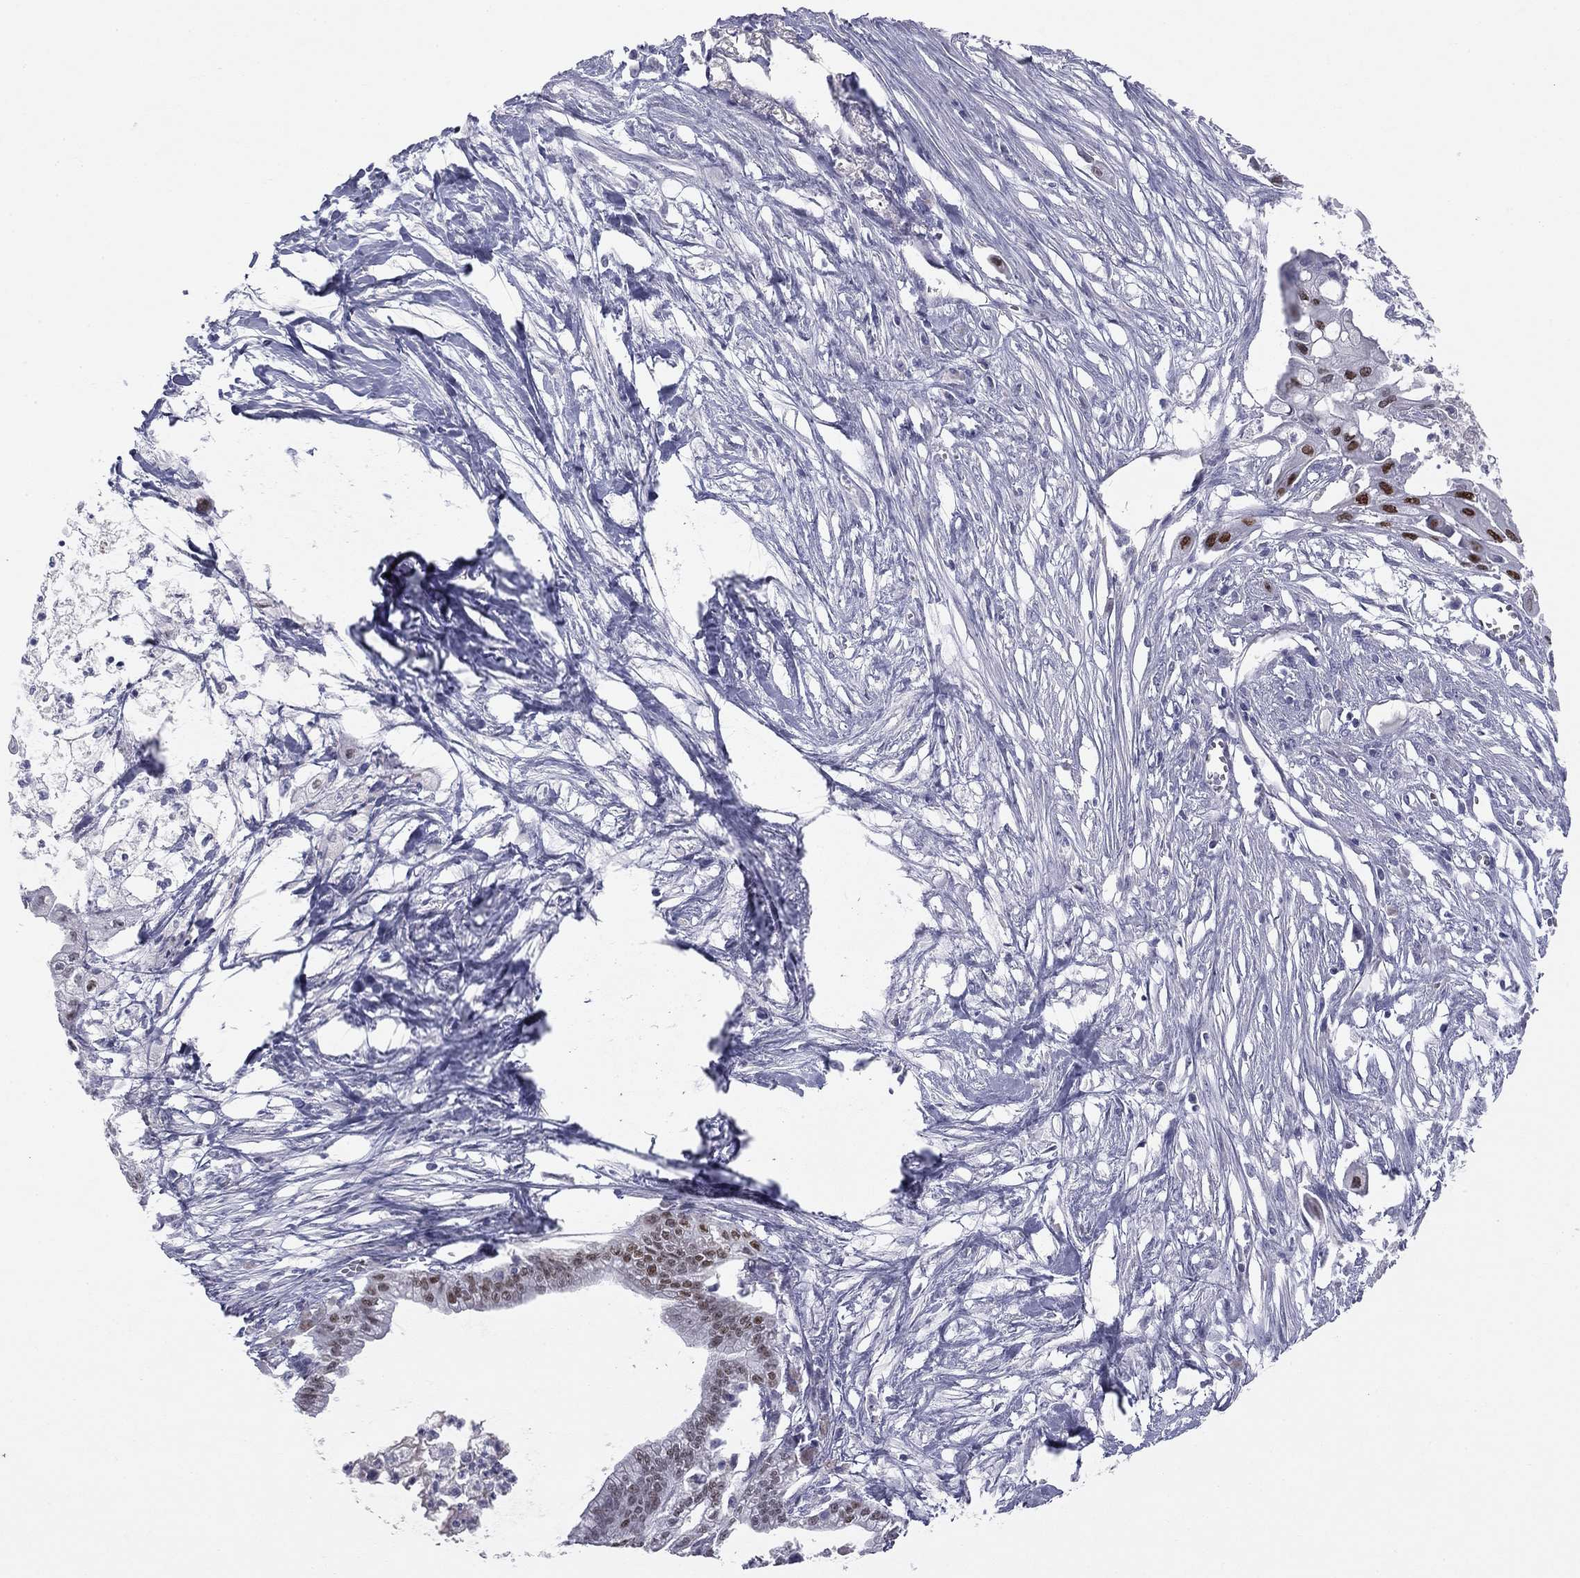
{"staining": {"intensity": "moderate", "quantity": "25%-75%", "location": "nuclear"}, "tissue": "pancreatic cancer", "cell_type": "Tumor cells", "image_type": "cancer", "snomed": [{"axis": "morphology", "description": "Normal tissue, NOS"}, {"axis": "morphology", "description": "Adenocarcinoma, NOS"}, {"axis": "topography", "description": "Pancreas"}], "caption": "High-magnification brightfield microscopy of adenocarcinoma (pancreatic) stained with DAB (3,3'-diaminobenzidine) (brown) and counterstained with hematoxylin (blue). tumor cells exhibit moderate nuclear positivity is seen in about25%-75% of cells.", "gene": "TFAP2B", "patient": {"sex": "female", "age": 58}}